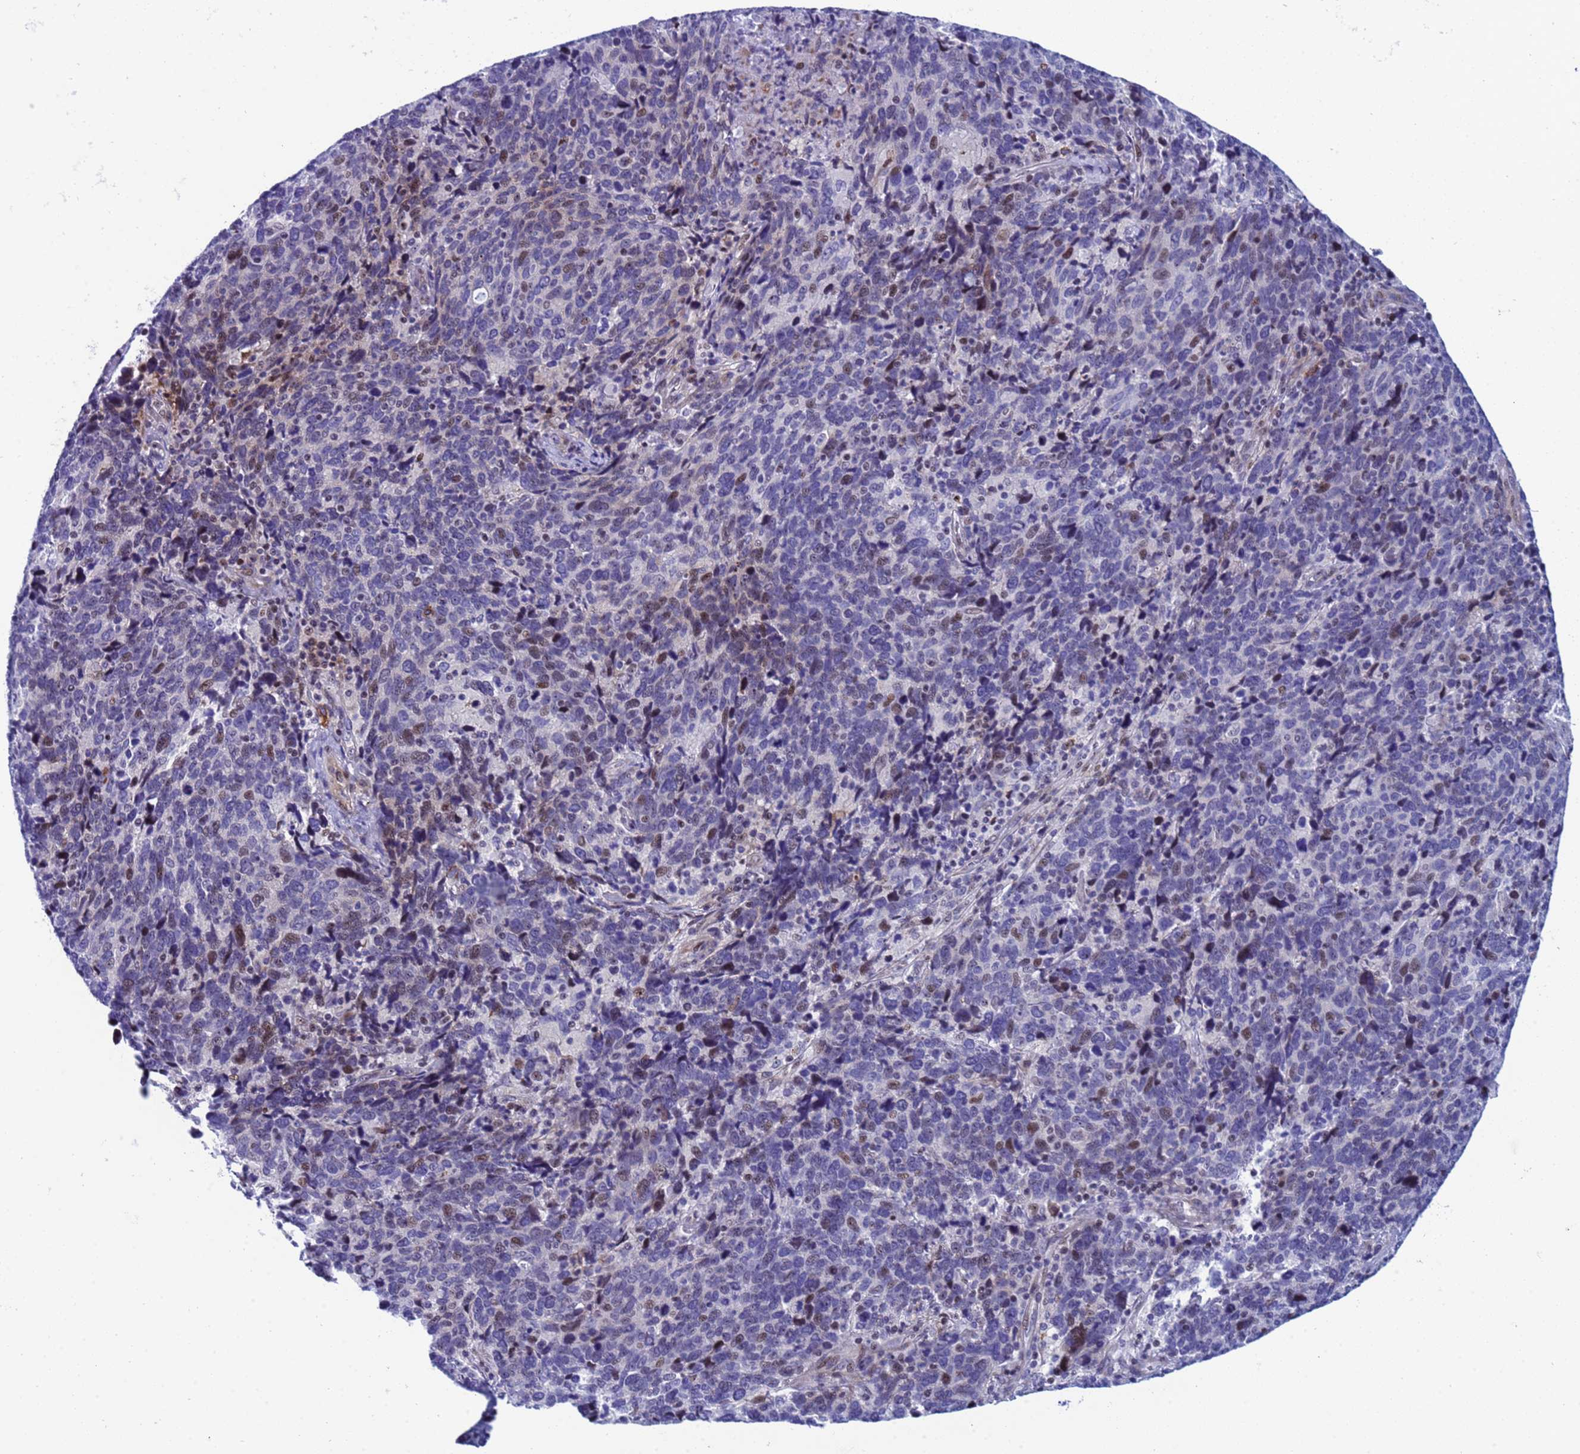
{"staining": {"intensity": "moderate", "quantity": "<25%", "location": "cytoplasmic/membranous,nuclear"}, "tissue": "cervical cancer", "cell_type": "Tumor cells", "image_type": "cancer", "snomed": [{"axis": "morphology", "description": "Squamous cell carcinoma, NOS"}, {"axis": "topography", "description": "Cervix"}], "caption": "Moderate cytoplasmic/membranous and nuclear positivity is seen in approximately <25% of tumor cells in cervical cancer.", "gene": "POP5", "patient": {"sex": "female", "age": 41}}